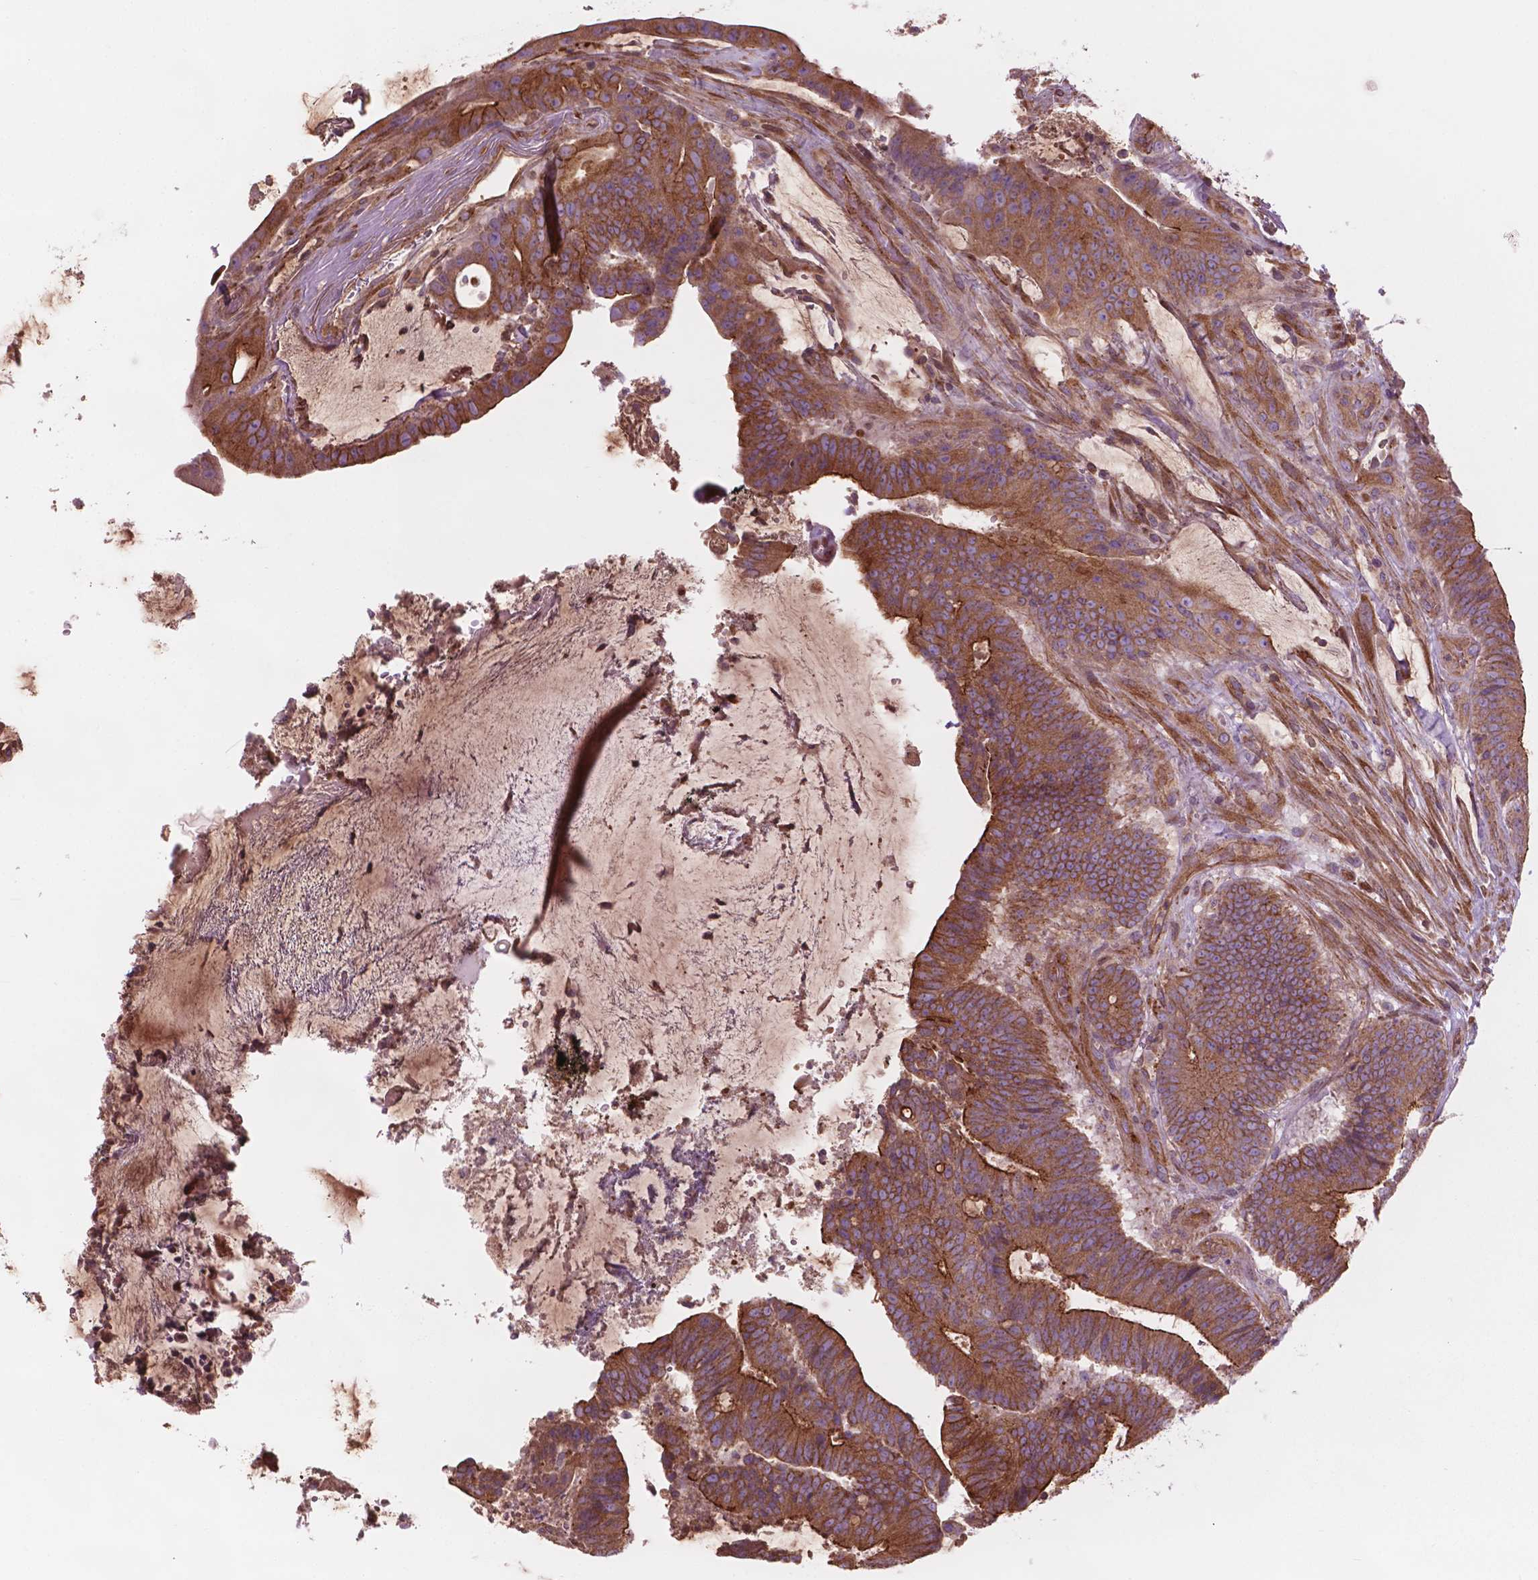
{"staining": {"intensity": "strong", "quantity": ">75%", "location": "cytoplasmic/membranous"}, "tissue": "colorectal cancer", "cell_type": "Tumor cells", "image_type": "cancer", "snomed": [{"axis": "morphology", "description": "Adenocarcinoma, NOS"}, {"axis": "topography", "description": "Colon"}], "caption": "High-power microscopy captured an IHC micrograph of colorectal cancer (adenocarcinoma), revealing strong cytoplasmic/membranous staining in about >75% of tumor cells. (Brightfield microscopy of DAB IHC at high magnification).", "gene": "SURF4", "patient": {"sex": "female", "age": 43}}